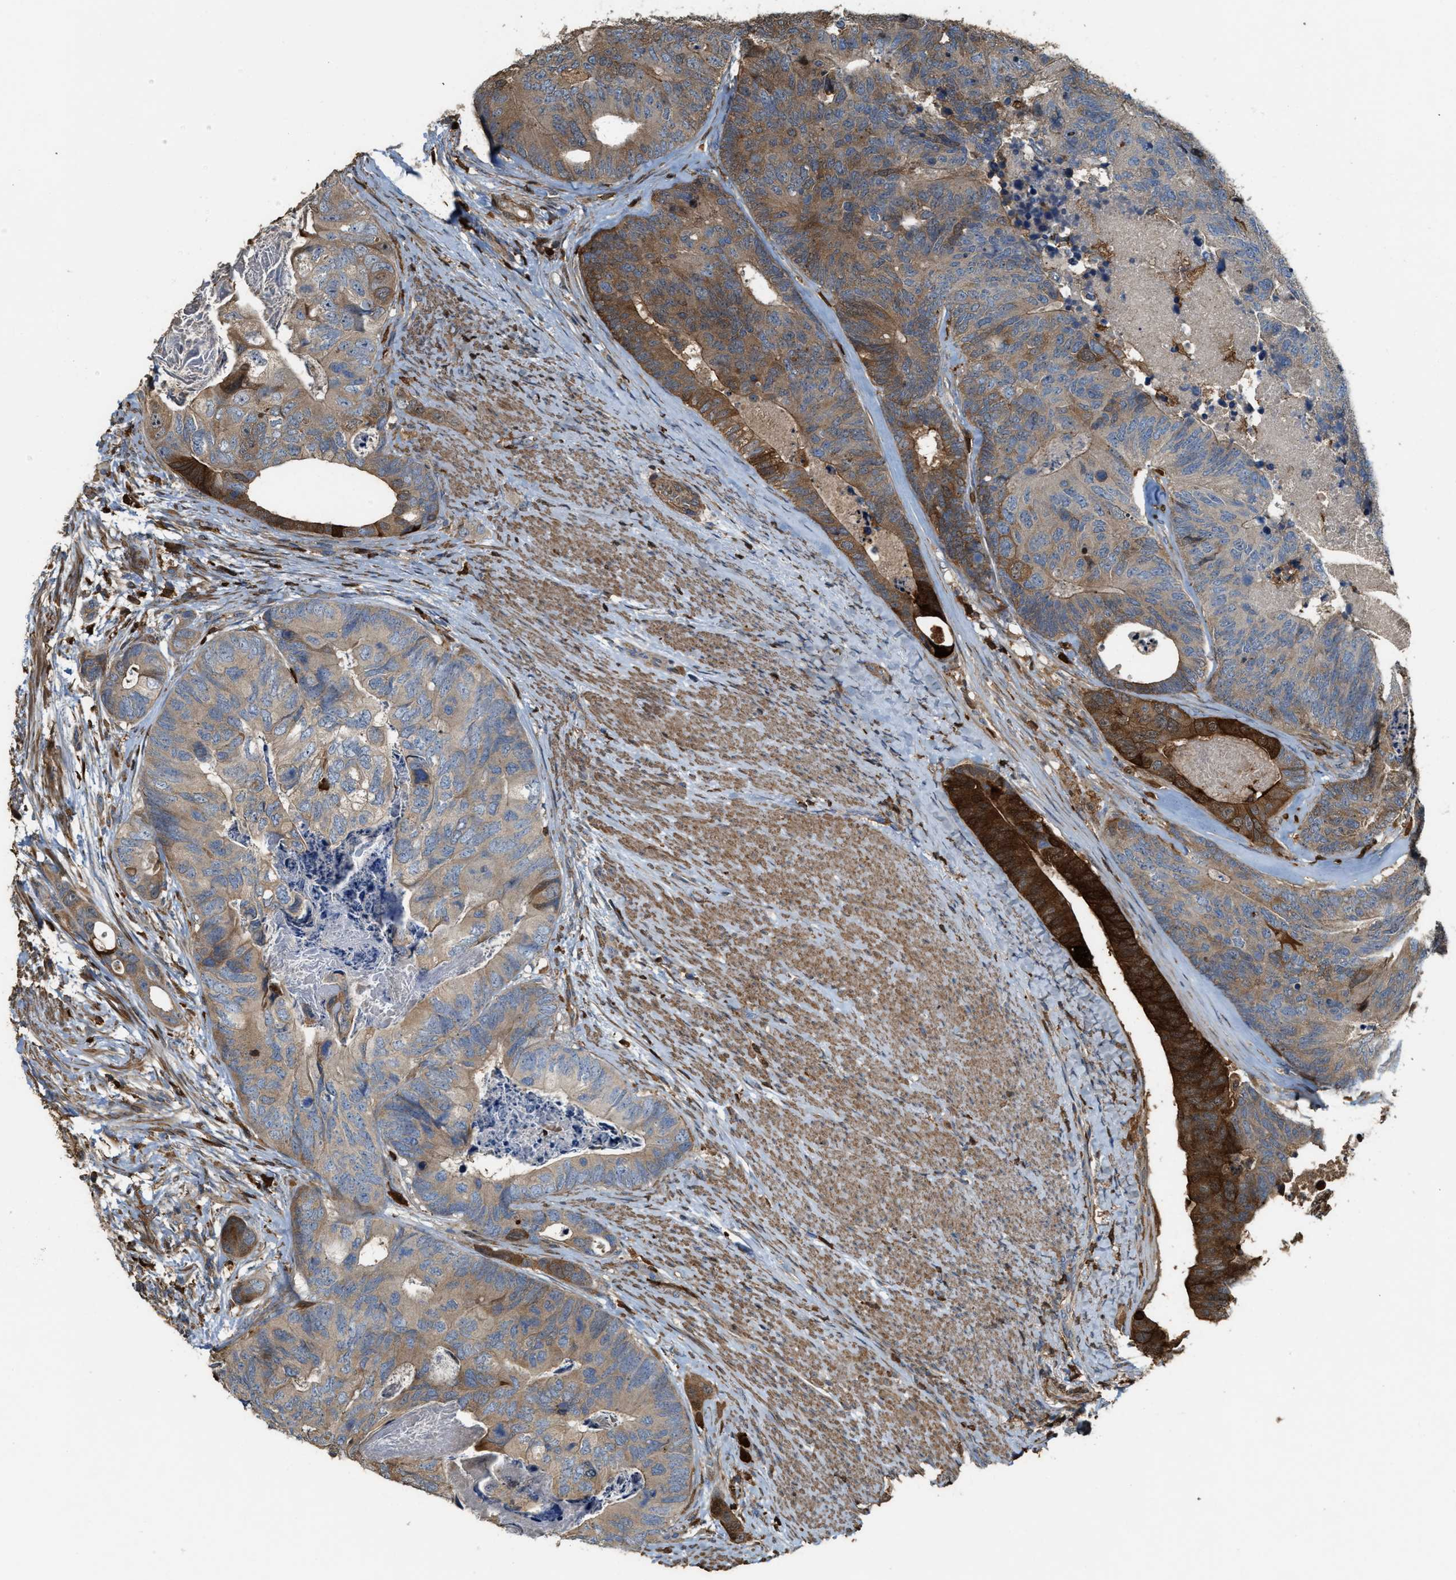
{"staining": {"intensity": "strong", "quantity": "<25%", "location": "cytoplasmic/membranous"}, "tissue": "colorectal cancer", "cell_type": "Tumor cells", "image_type": "cancer", "snomed": [{"axis": "morphology", "description": "Adenocarcinoma, NOS"}, {"axis": "topography", "description": "Colon"}], "caption": "Immunohistochemical staining of human colorectal cancer shows medium levels of strong cytoplasmic/membranous protein staining in about <25% of tumor cells.", "gene": "SERPINB5", "patient": {"sex": "female", "age": 67}}